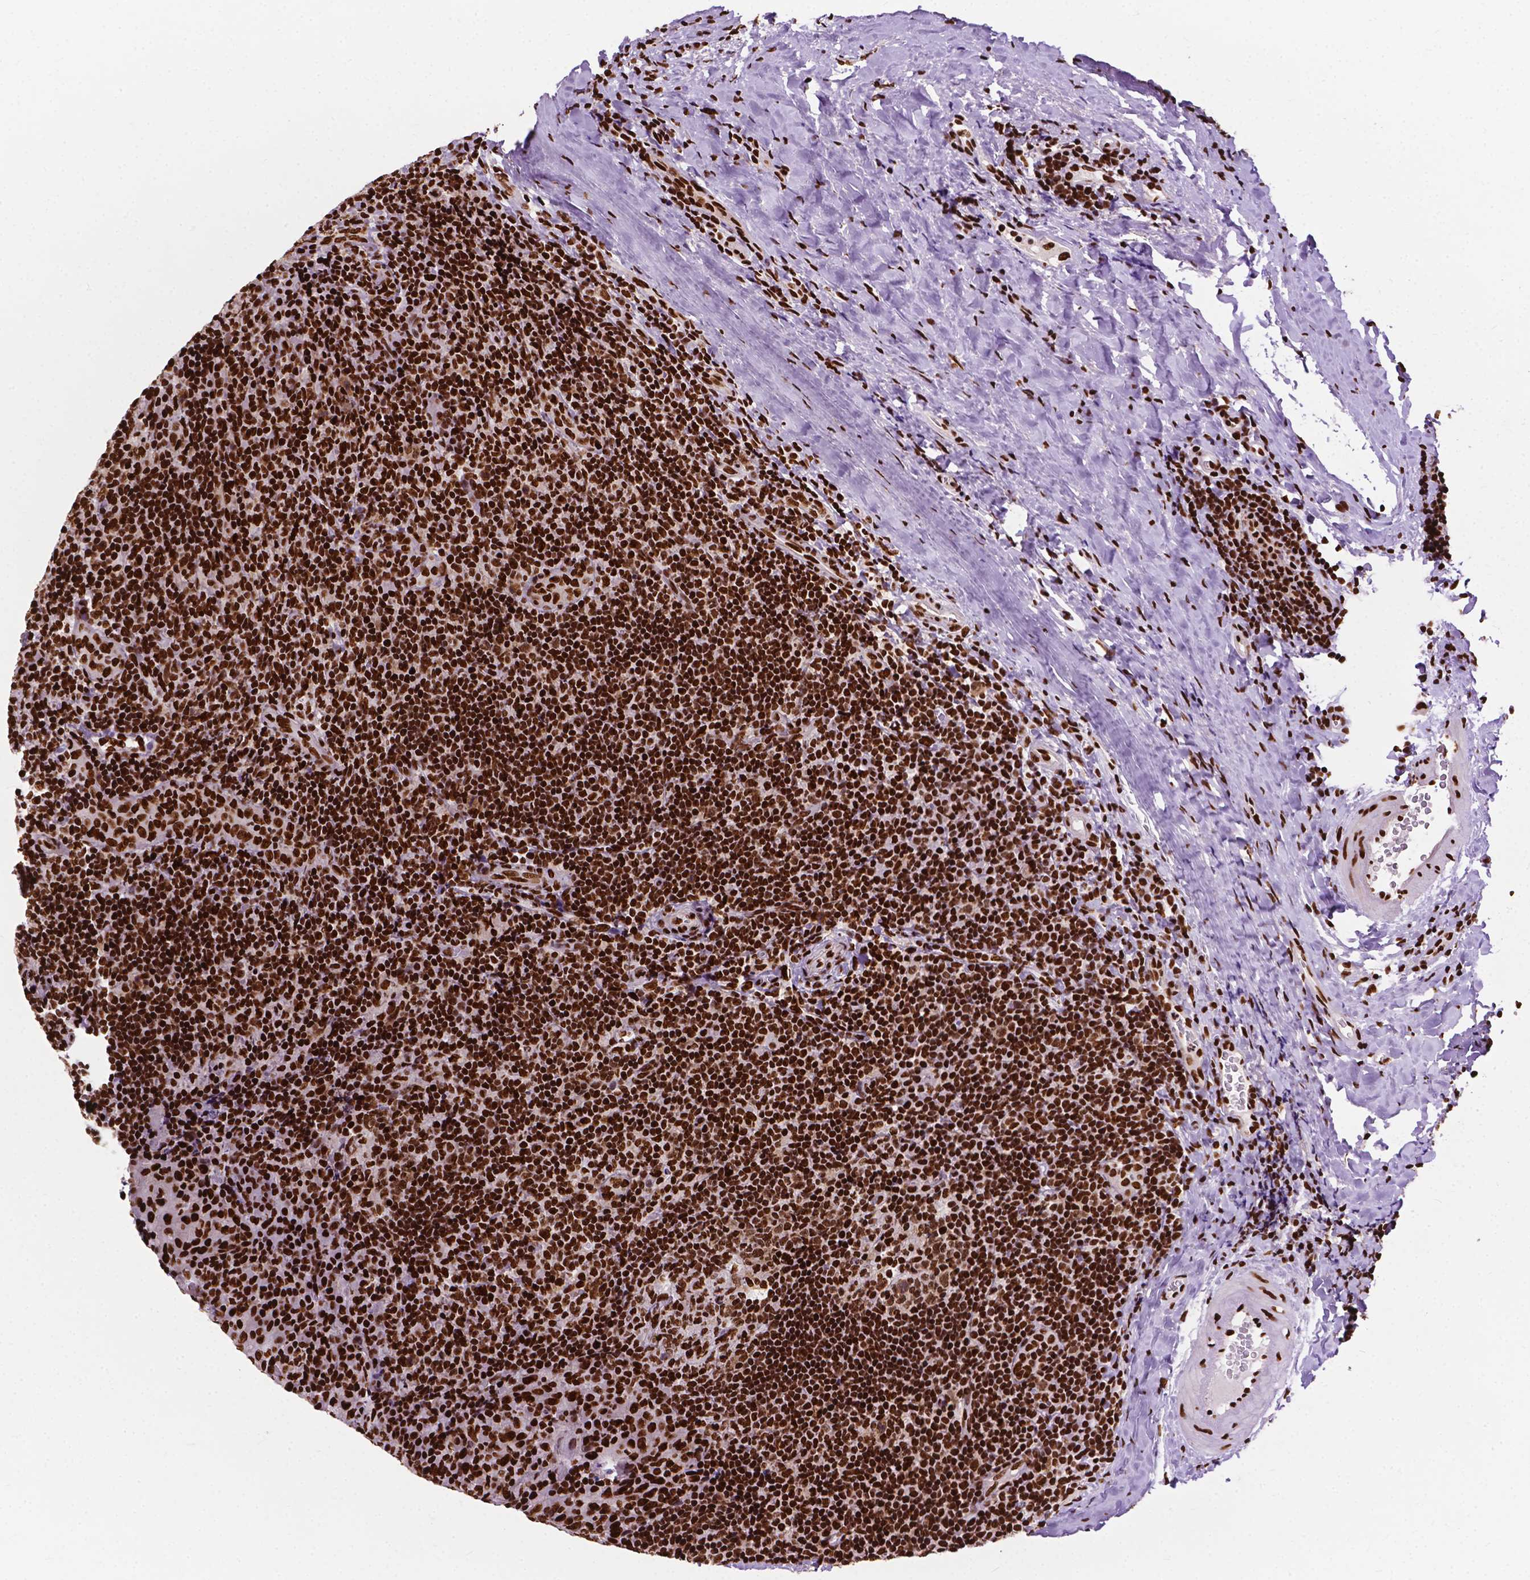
{"staining": {"intensity": "strong", "quantity": ">75%", "location": "nuclear"}, "tissue": "tonsil", "cell_type": "Germinal center cells", "image_type": "normal", "snomed": [{"axis": "morphology", "description": "Normal tissue, NOS"}, {"axis": "topography", "description": "Tonsil"}], "caption": "Protein expression analysis of unremarkable tonsil reveals strong nuclear staining in about >75% of germinal center cells. The staining was performed using DAB (3,3'-diaminobenzidine) to visualize the protein expression in brown, while the nuclei were stained in blue with hematoxylin (Magnification: 20x).", "gene": "SMIM5", "patient": {"sex": "male", "age": 17}}